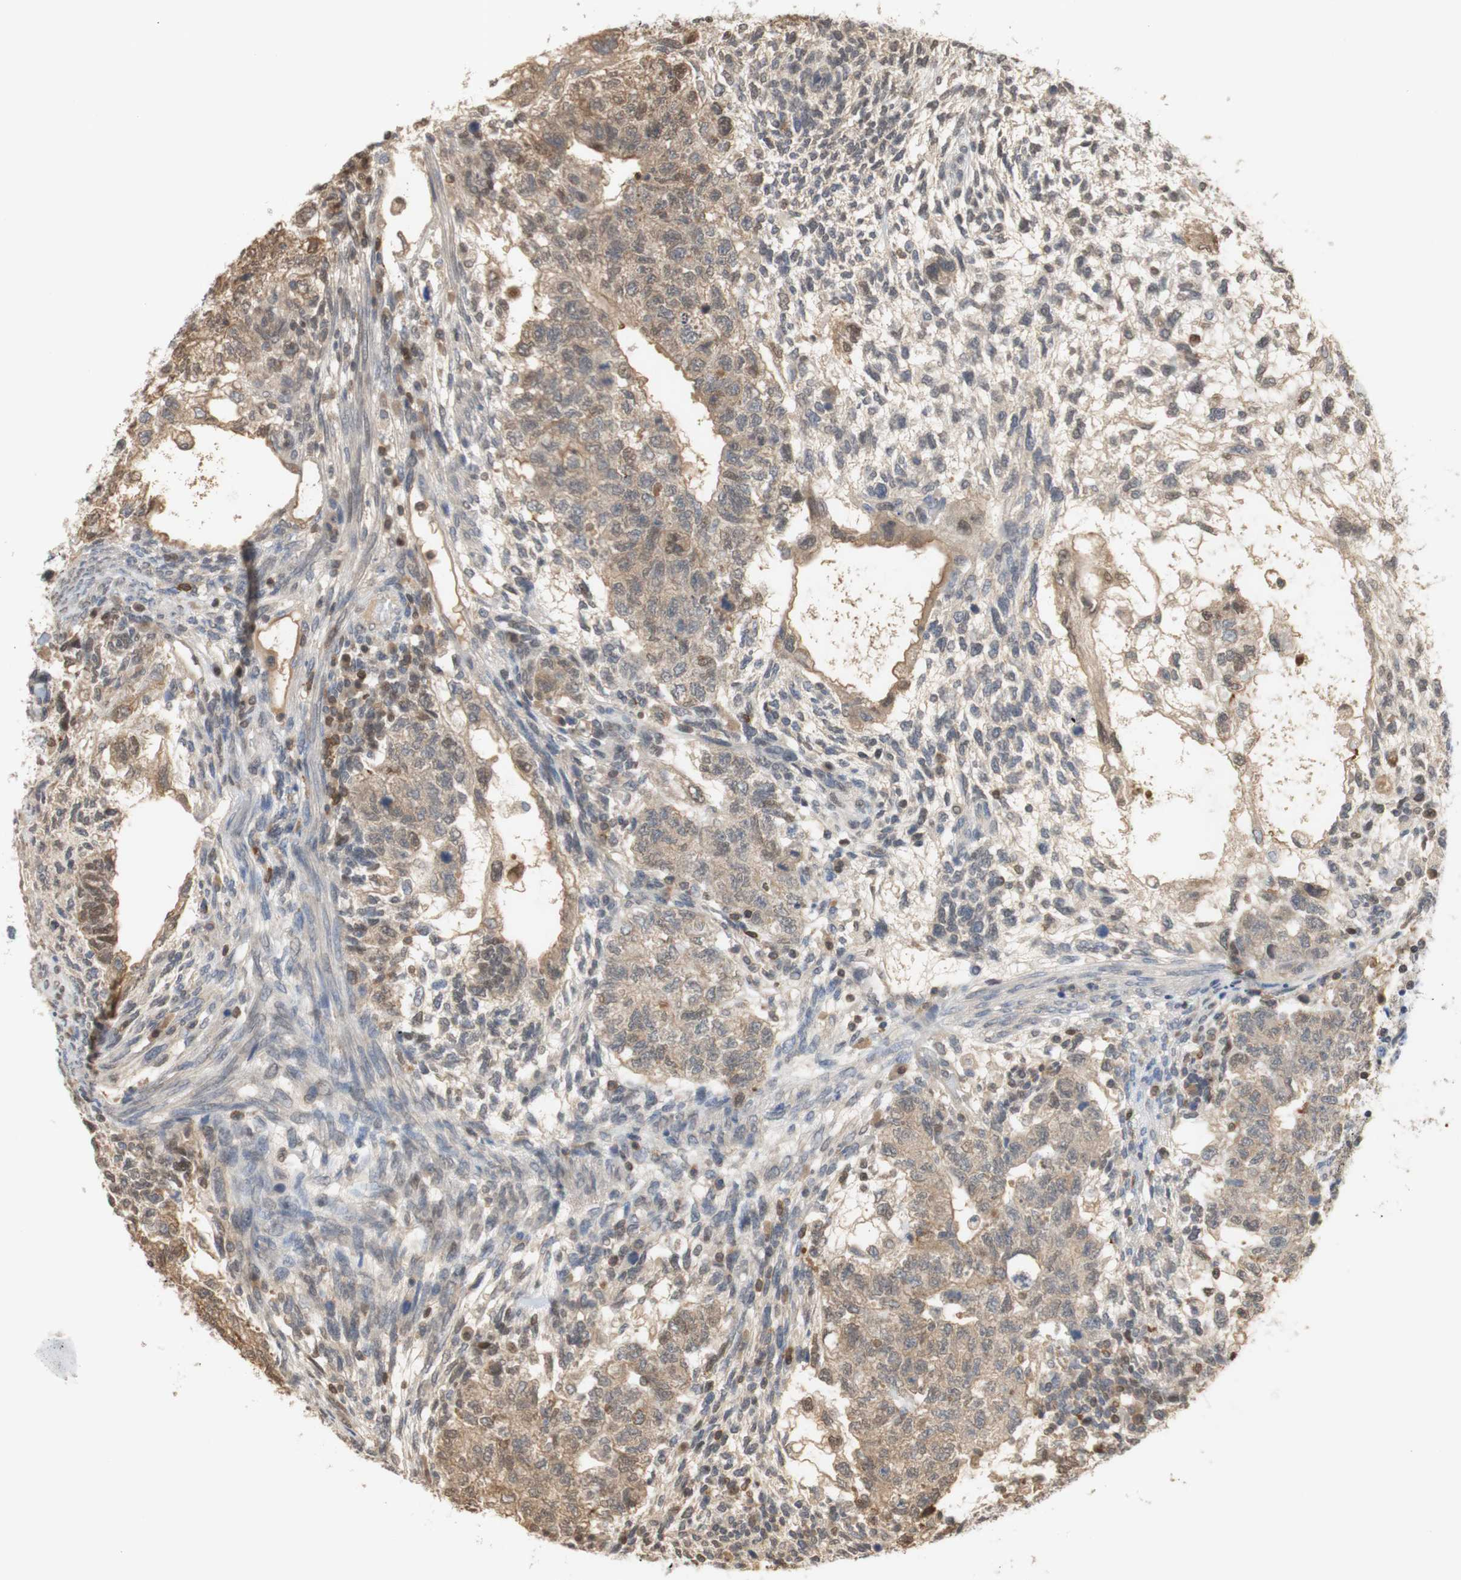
{"staining": {"intensity": "moderate", "quantity": ">75%", "location": "cytoplasmic/membranous,nuclear"}, "tissue": "testis cancer", "cell_type": "Tumor cells", "image_type": "cancer", "snomed": [{"axis": "morphology", "description": "Normal tissue, NOS"}, {"axis": "morphology", "description": "Carcinoma, Embryonal, NOS"}, {"axis": "topography", "description": "Testis"}], "caption": "The immunohistochemical stain shows moderate cytoplasmic/membranous and nuclear staining in tumor cells of testis cancer tissue.", "gene": "NAP1L4", "patient": {"sex": "male", "age": 36}}